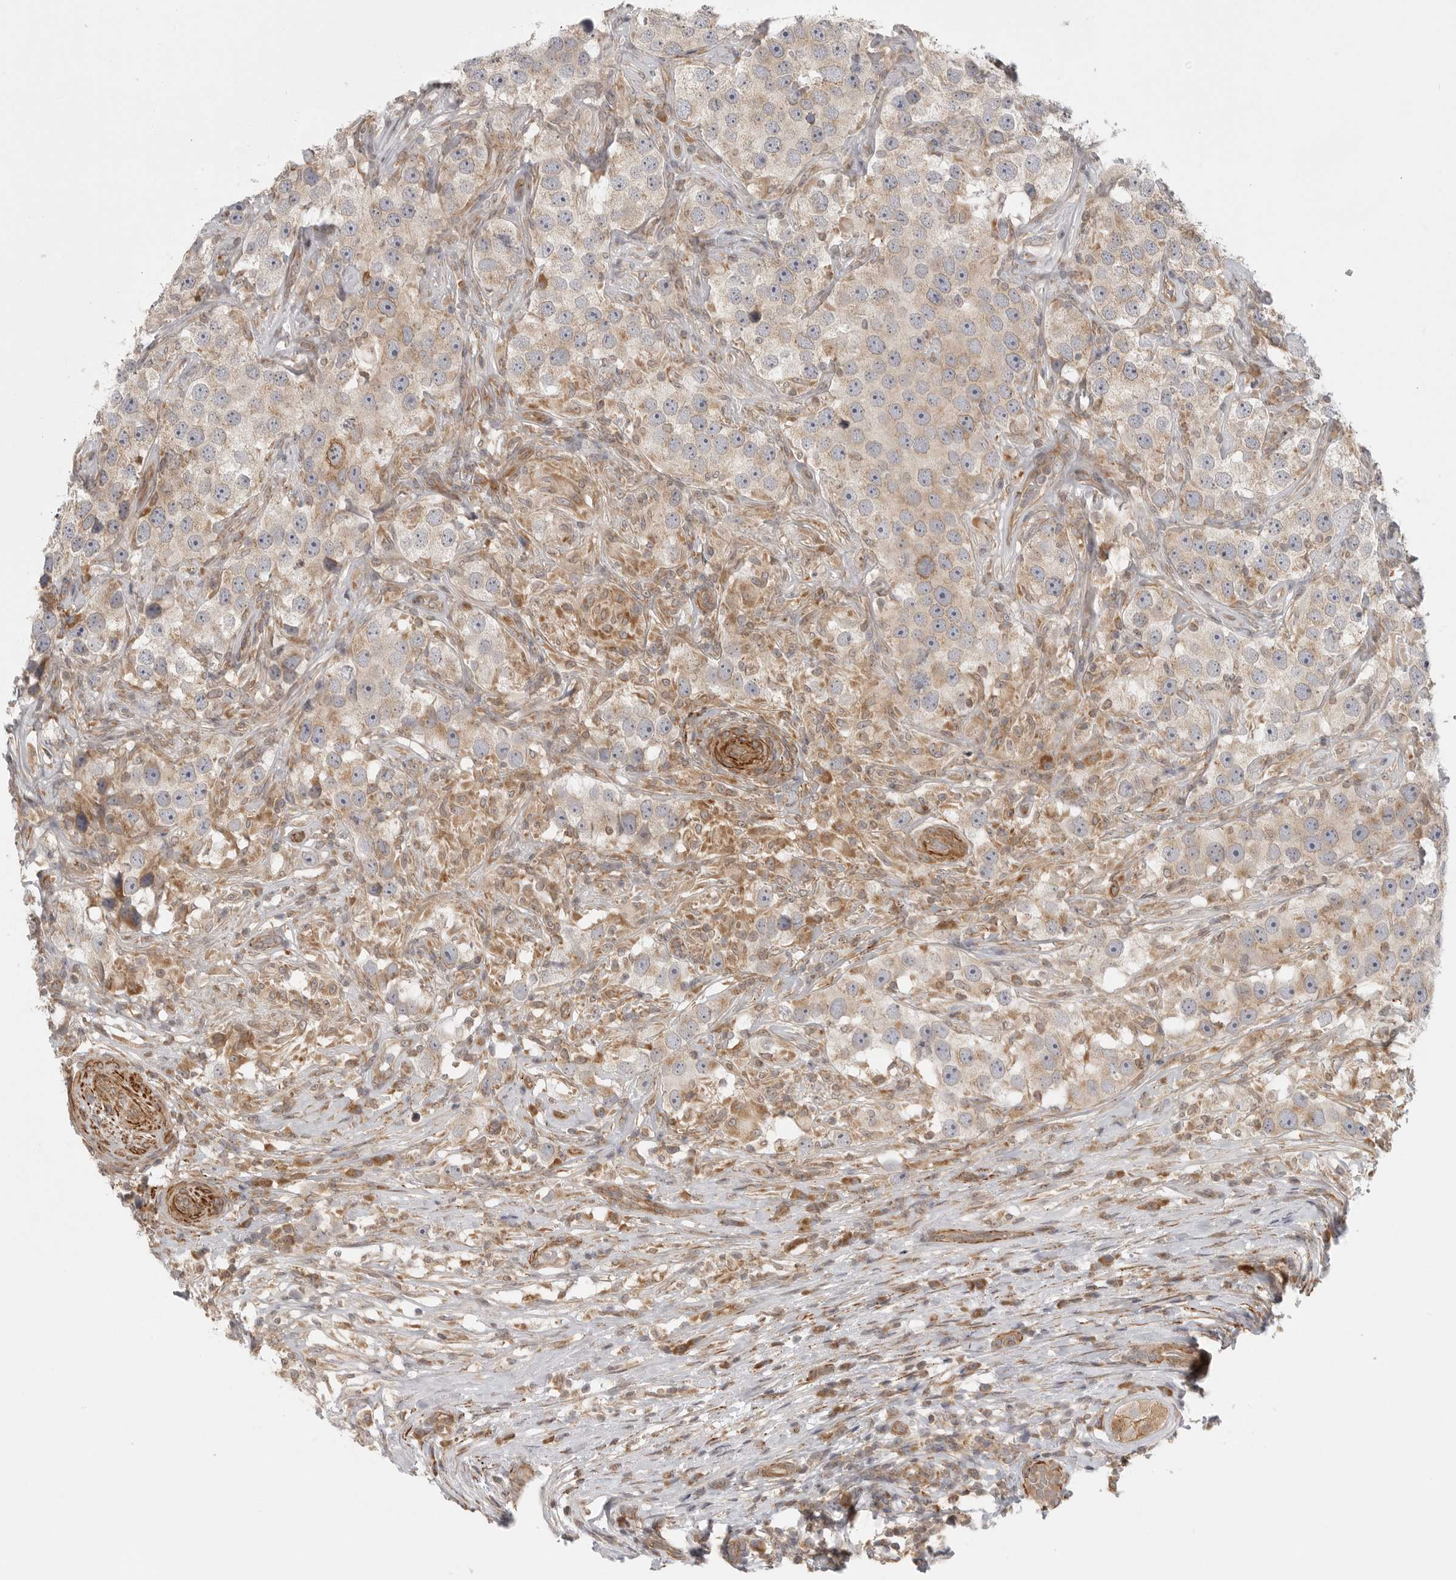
{"staining": {"intensity": "weak", "quantity": "<25%", "location": "cytoplasmic/membranous"}, "tissue": "testis cancer", "cell_type": "Tumor cells", "image_type": "cancer", "snomed": [{"axis": "morphology", "description": "Seminoma, NOS"}, {"axis": "topography", "description": "Testis"}], "caption": "High magnification brightfield microscopy of testis cancer stained with DAB (brown) and counterstained with hematoxylin (blue): tumor cells show no significant expression.", "gene": "CERS2", "patient": {"sex": "male", "age": 49}}